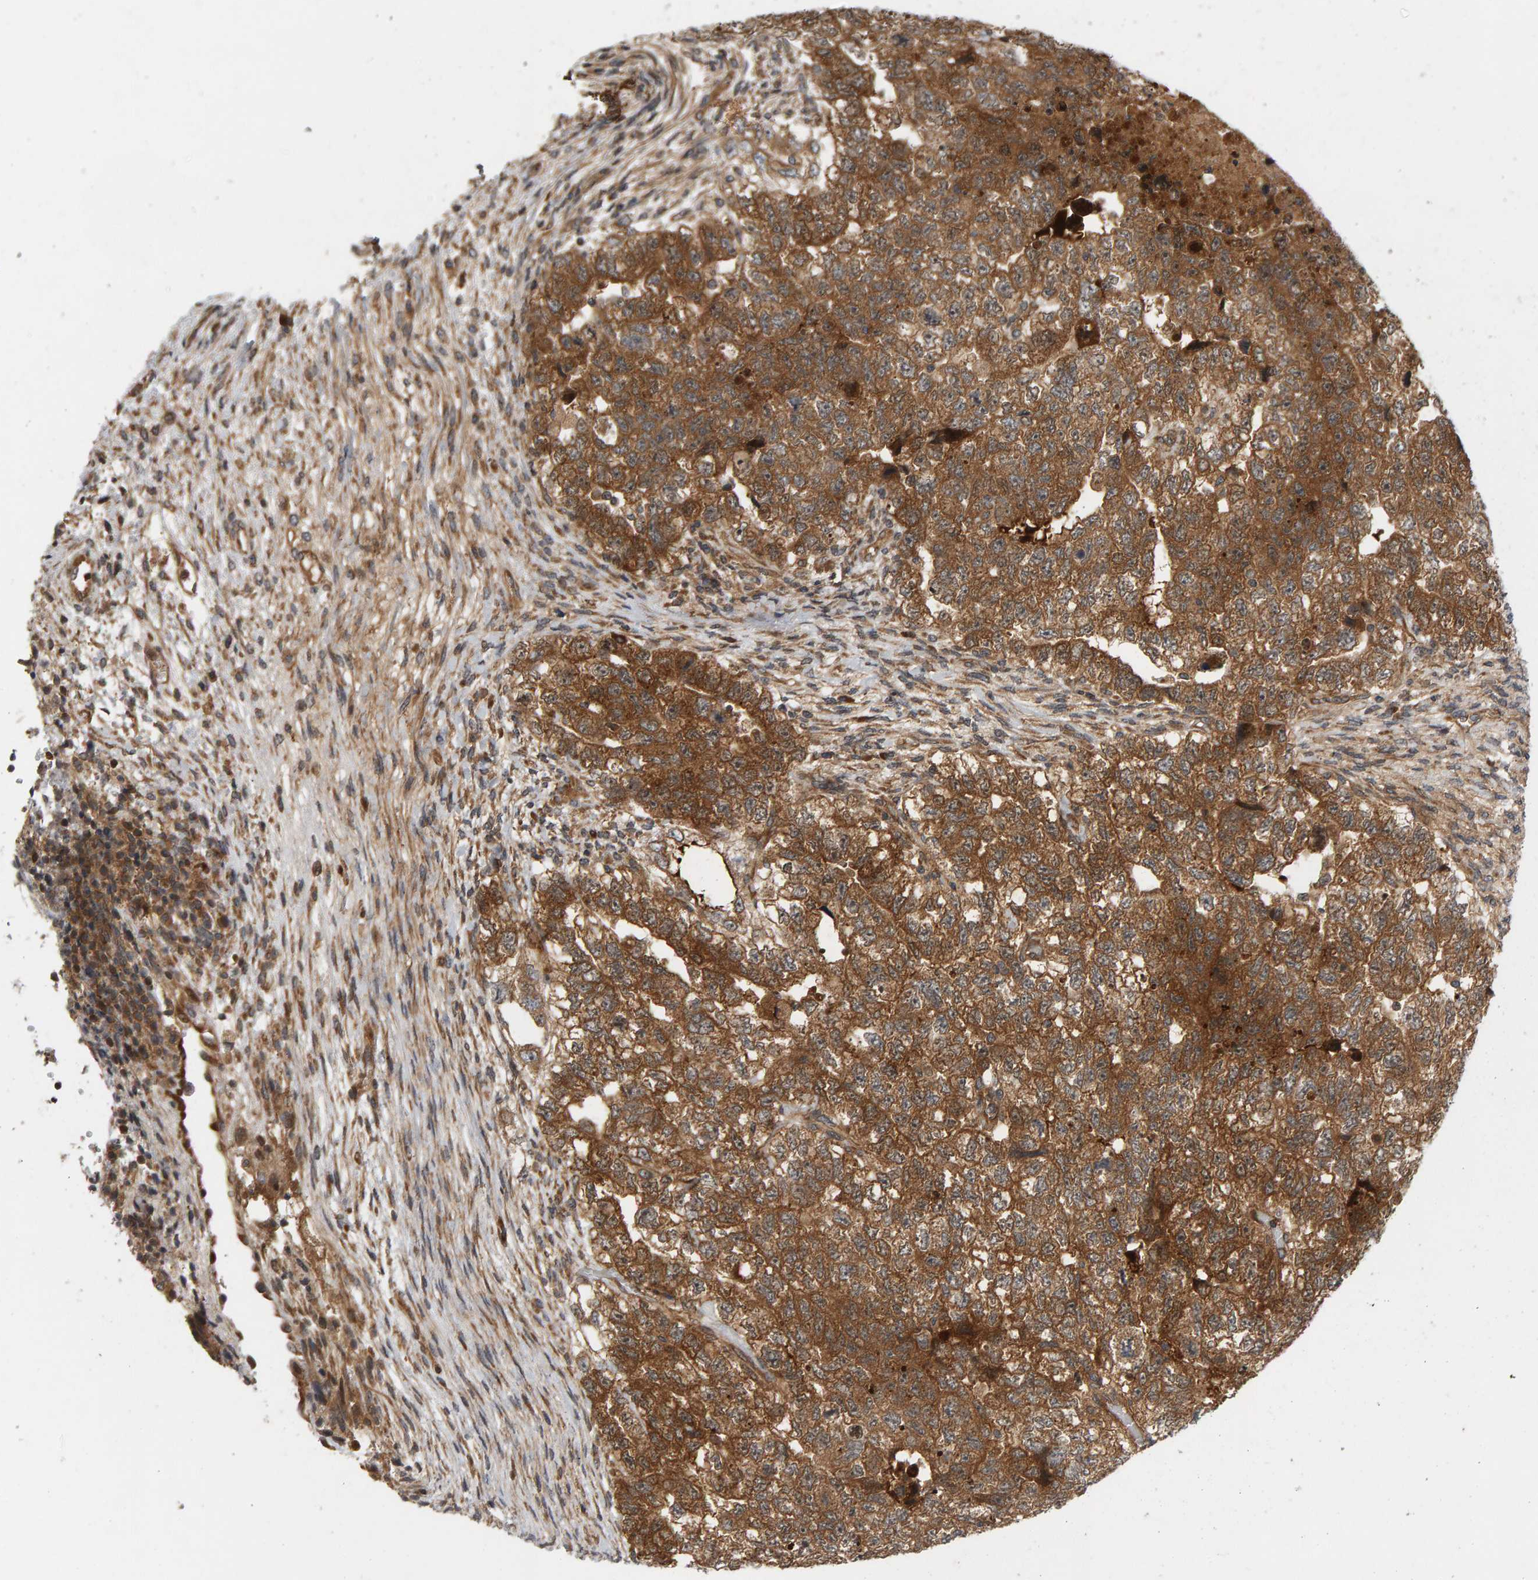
{"staining": {"intensity": "strong", "quantity": ">75%", "location": "cytoplasmic/membranous"}, "tissue": "testis cancer", "cell_type": "Tumor cells", "image_type": "cancer", "snomed": [{"axis": "morphology", "description": "Carcinoma, Embryonal, NOS"}, {"axis": "topography", "description": "Testis"}], "caption": "Protein staining of embryonal carcinoma (testis) tissue displays strong cytoplasmic/membranous positivity in approximately >75% of tumor cells. Nuclei are stained in blue.", "gene": "BAHCC1", "patient": {"sex": "male", "age": 36}}